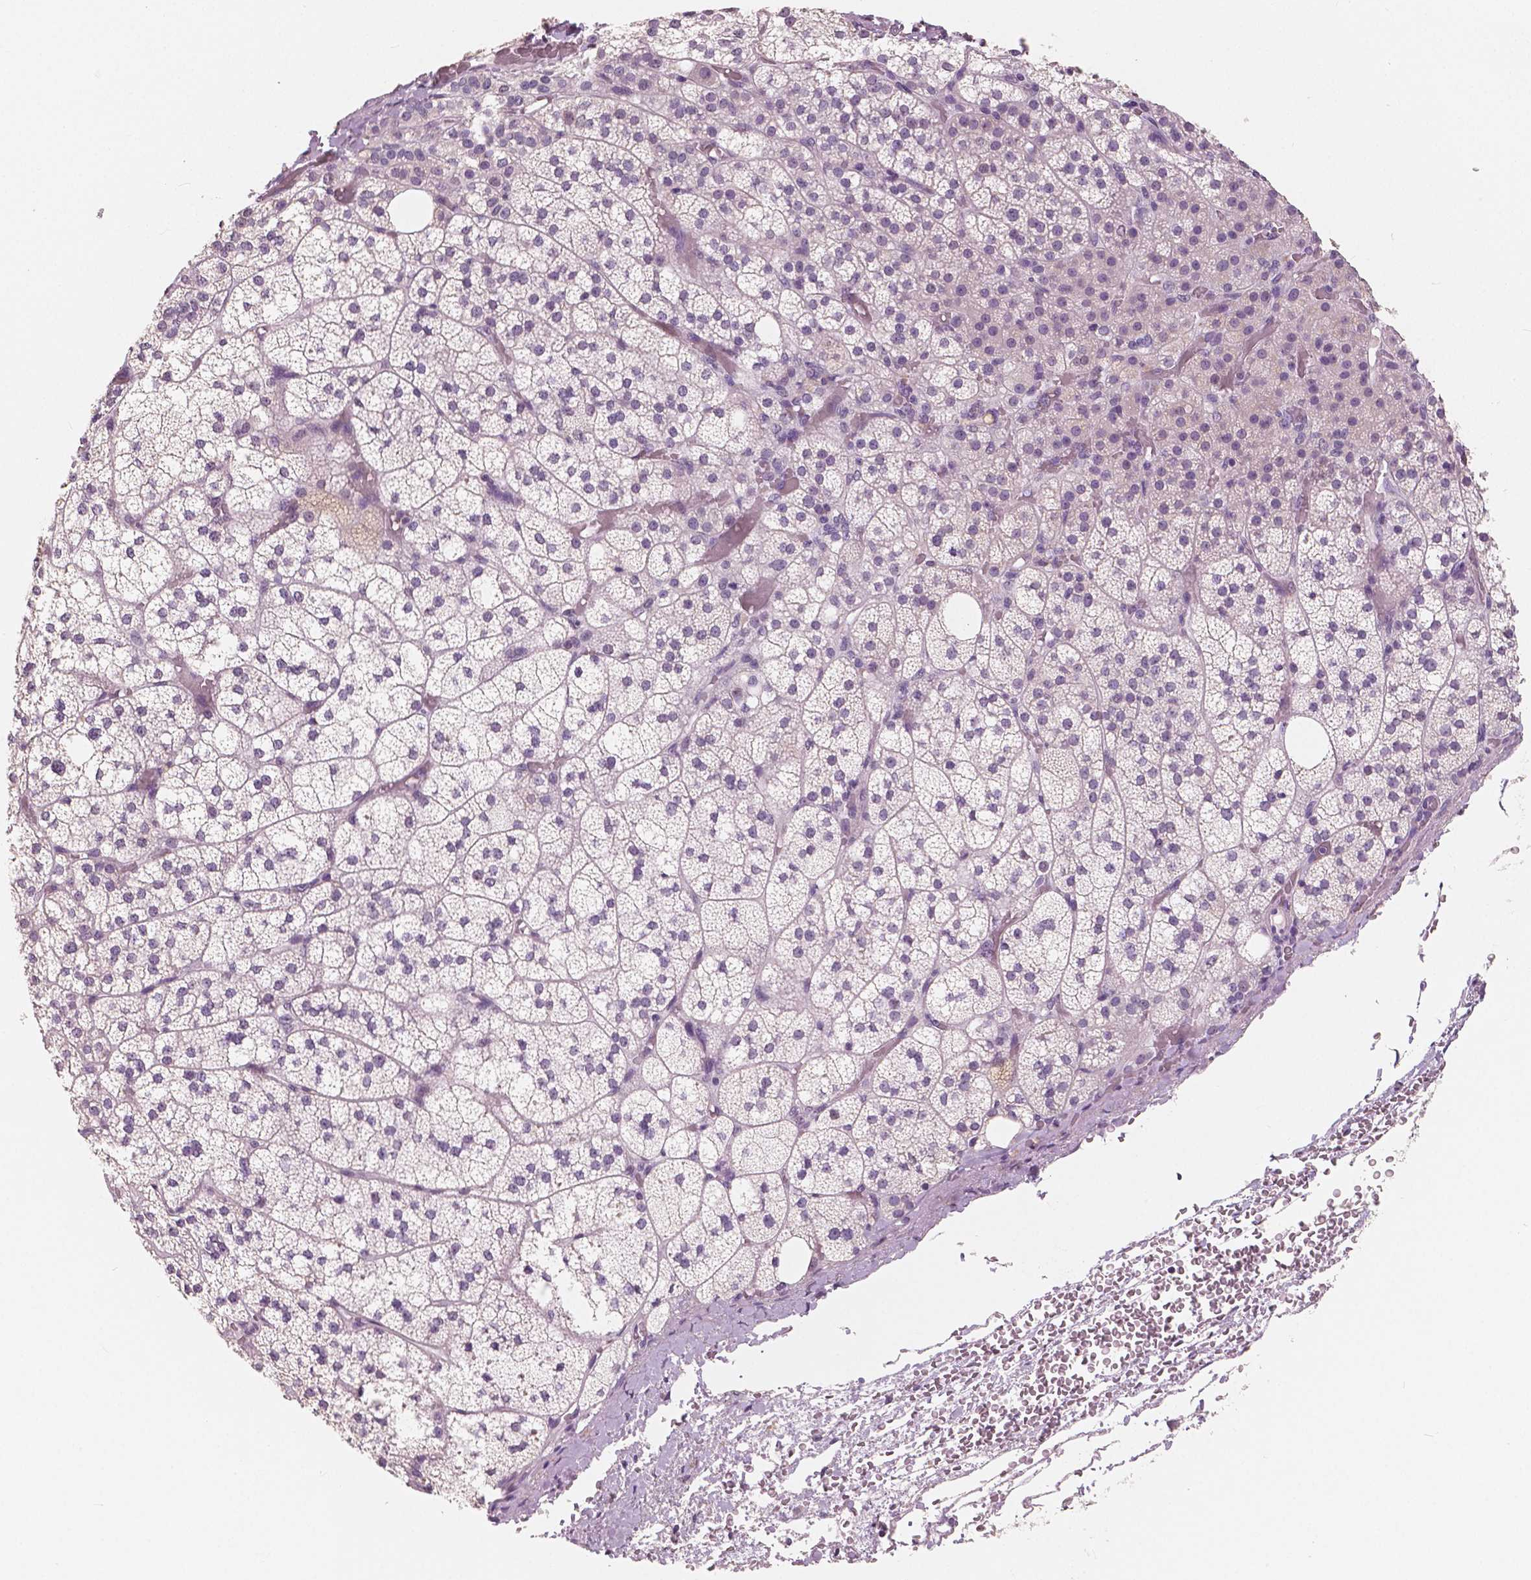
{"staining": {"intensity": "negative", "quantity": "none", "location": "none"}, "tissue": "adrenal gland", "cell_type": "Glandular cells", "image_type": "normal", "snomed": [{"axis": "morphology", "description": "Normal tissue, NOS"}, {"axis": "topography", "description": "Adrenal gland"}], "caption": "Image shows no significant protein staining in glandular cells of normal adrenal gland.", "gene": "NECAB1", "patient": {"sex": "female", "age": 60}}